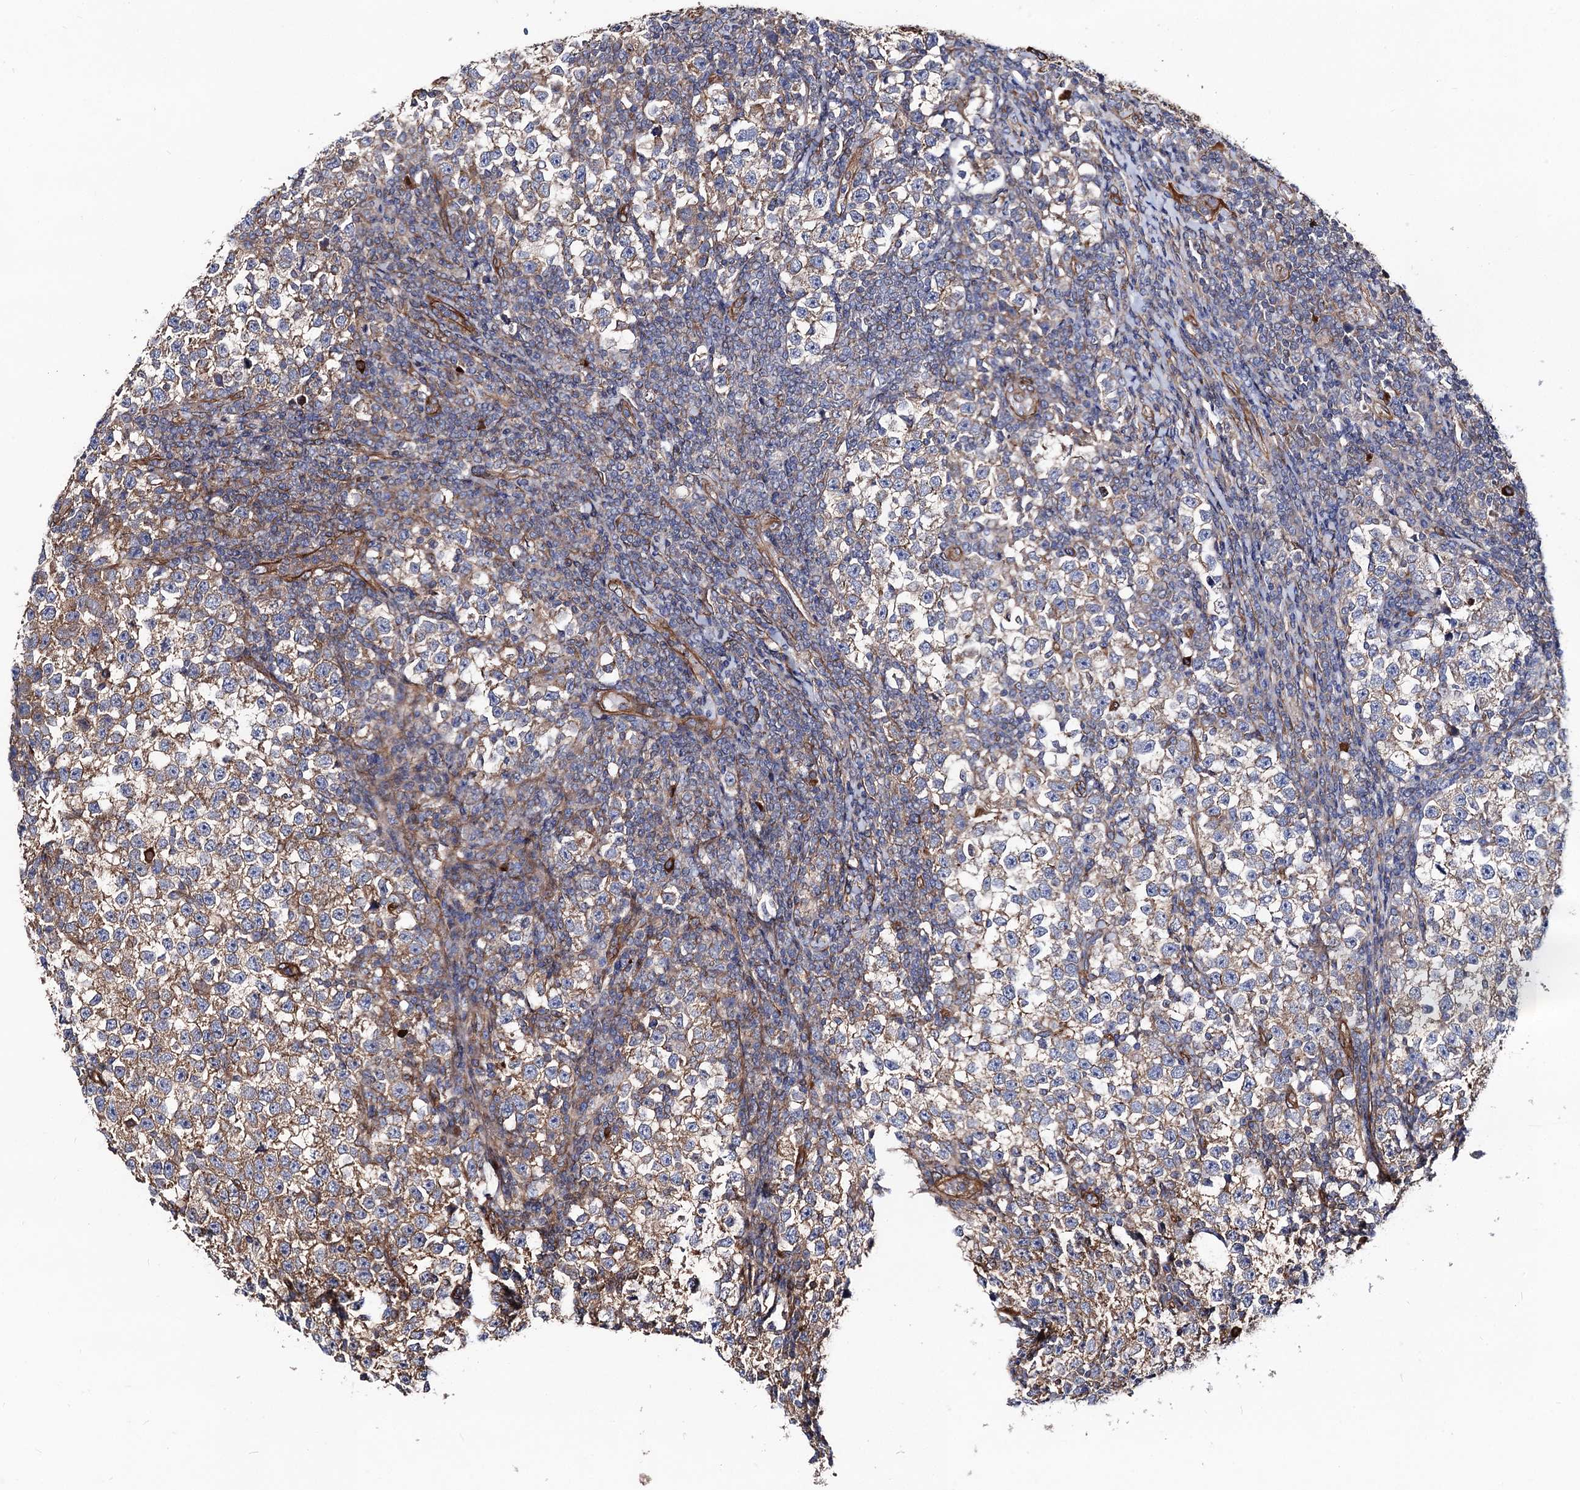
{"staining": {"intensity": "weak", "quantity": ">75%", "location": "cytoplasmic/membranous"}, "tissue": "testis cancer", "cell_type": "Tumor cells", "image_type": "cancer", "snomed": [{"axis": "morphology", "description": "Normal tissue, NOS"}, {"axis": "morphology", "description": "Seminoma, NOS"}, {"axis": "topography", "description": "Testis"}], "caption": "Immunohistochemistry (IHC) micrograph of neoplastic tissue: human testis seminoma stained using IHC shows low levels of weak protein expression localized specifically in the cytoplasmic/membranous of tumor cells, appearing as a cytoplasmic/membranous brown color.", "gene": "CIP2A", "patient": {"sex": "male", "age": 43}}